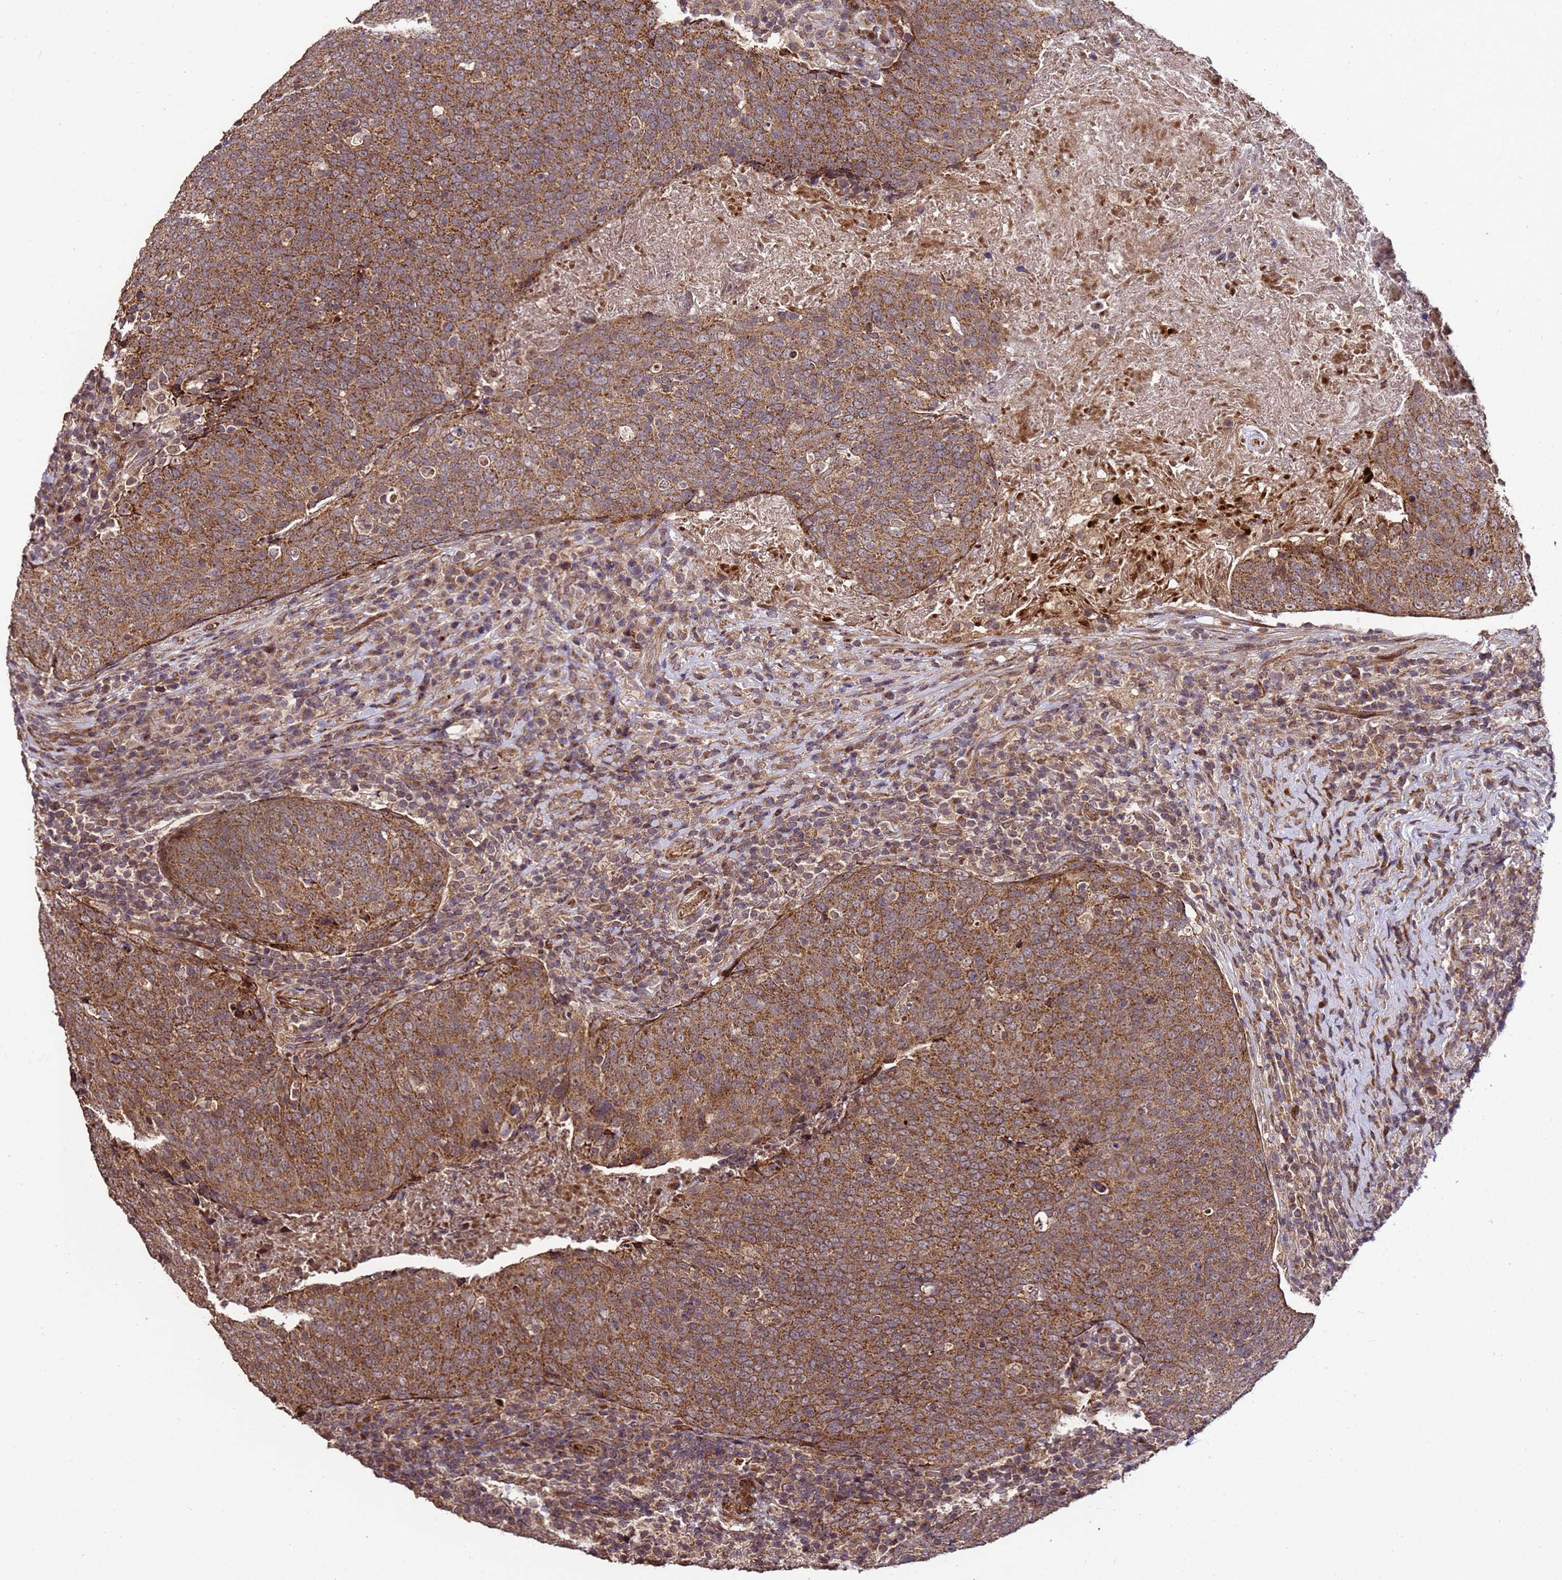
{"staining": {"intensity": "strong", "quantity": ">75%", "location": "cytoplasmic/membranous"}, "tissue": "head and neck cancer", "cell_type": "Tumor cells", "image_type": "cancer", "snomed": [{"axis": "morphology", "description": "Squamous cell carcinoma, NOS"}, {"axis": "morphology", "description": "Squamous cell carcinoma, metastatic, NOS"}, {"axis": "topography", "description": "Lymph node"}, {"axis": "topography", "description": "Head-Neck"}], "caption": "Tumor cells show high levels of strong cytoplasmic/membranous expression in approximately >75% of cells in head and neck cancer (metastatic squamous cell carcinoma). (DAB (3,3'-diaminobenzidine) = brown stain, brightfield microscopy at high magnification).", "gene": "PRODH", "patient": {"sex": "male", "age": 62}}